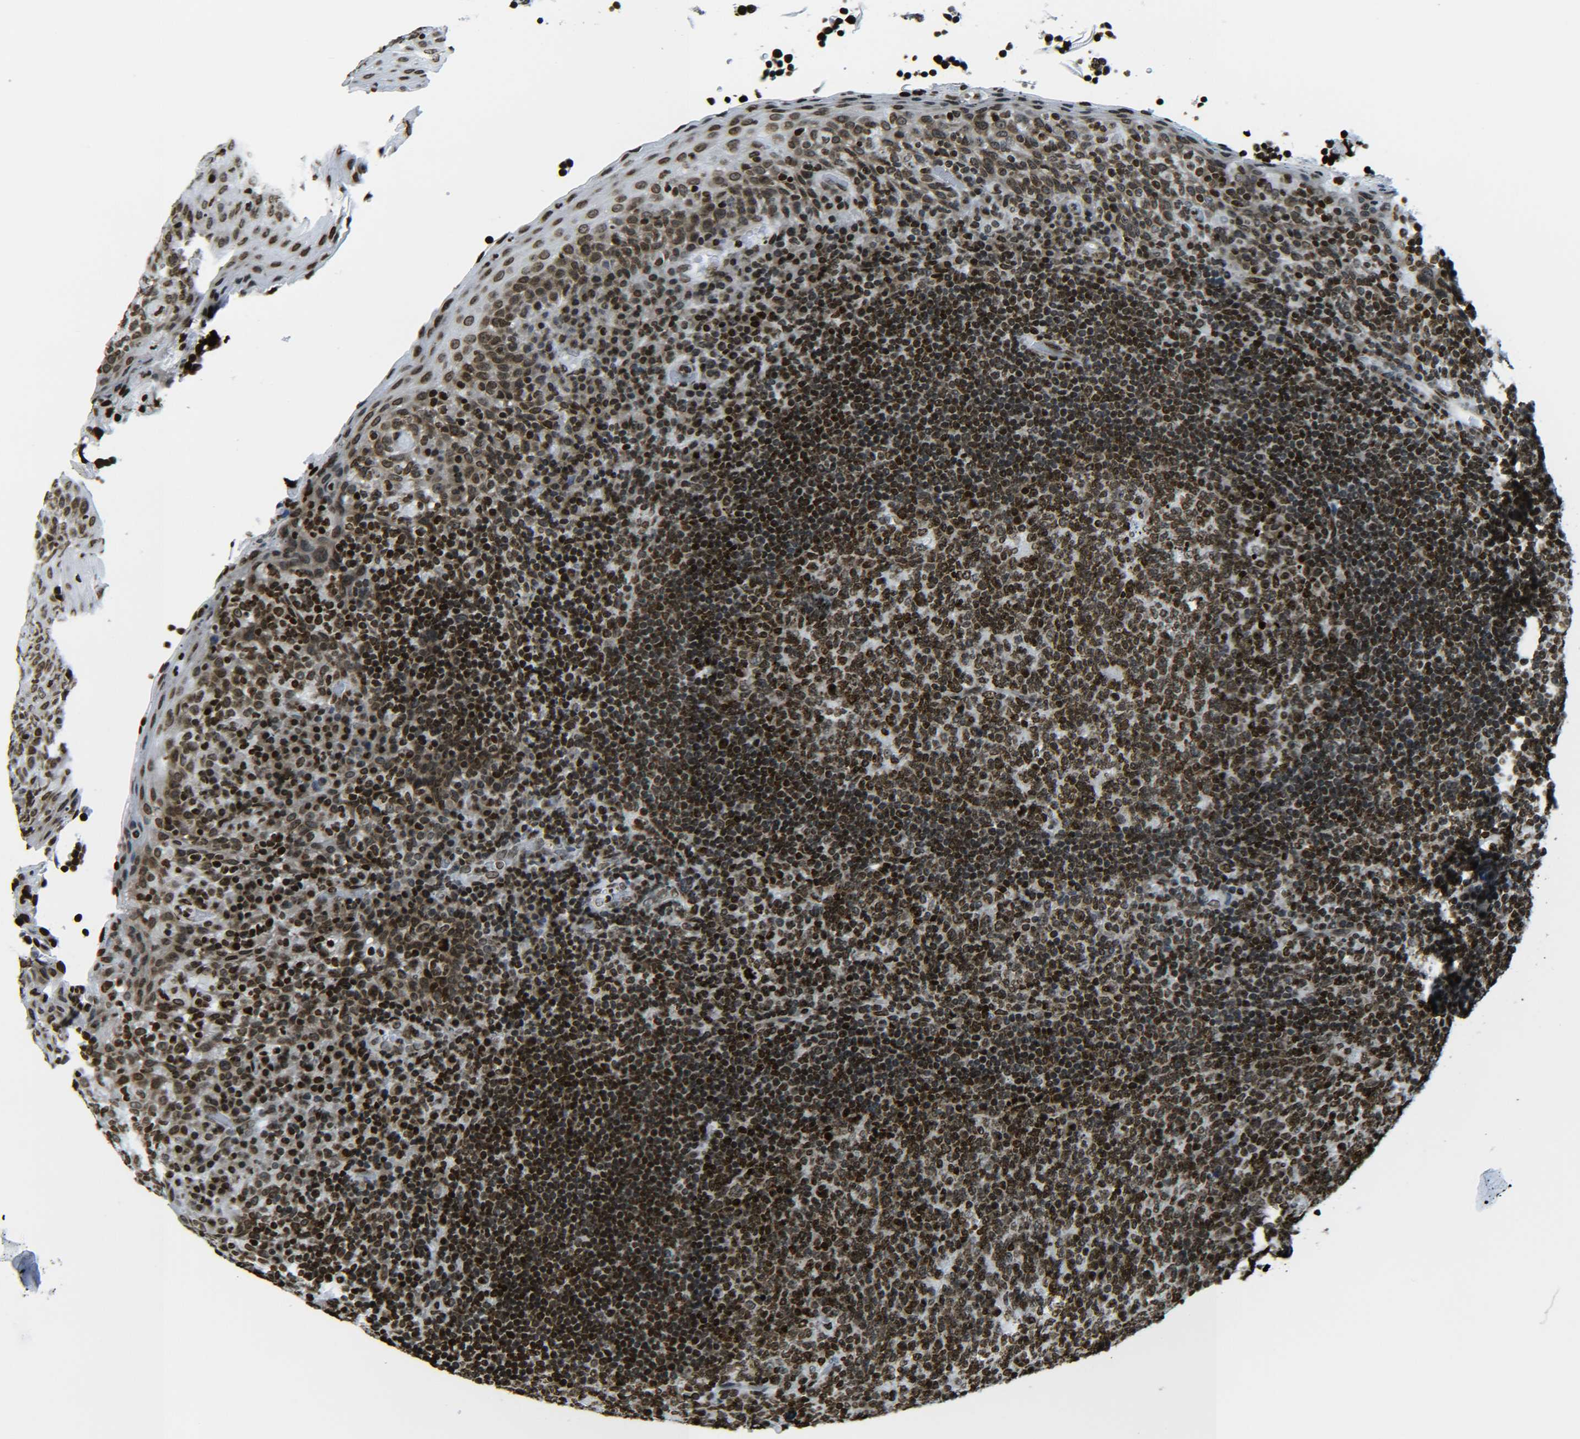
{"staining": {"intensity": "strong", "quantity": ">75%", "location": "nuclear"}, "tissue": "tonsil", "cell_type": "Germinal center cells", "image_type": "normal", "snomed": [{"axis": "morphology", "description": "Normal tissue, NOS"}, {"axis": "topography", "description": "Tonsil"}], "caption": "Tonsil stained for a protein reveals strong nuclear positivity in germinal center cells. (Brightfield microscopy of DAB IHC at high magnification).", "gene": "H2AX", "patient": {"sex": "male", "age": 17}}